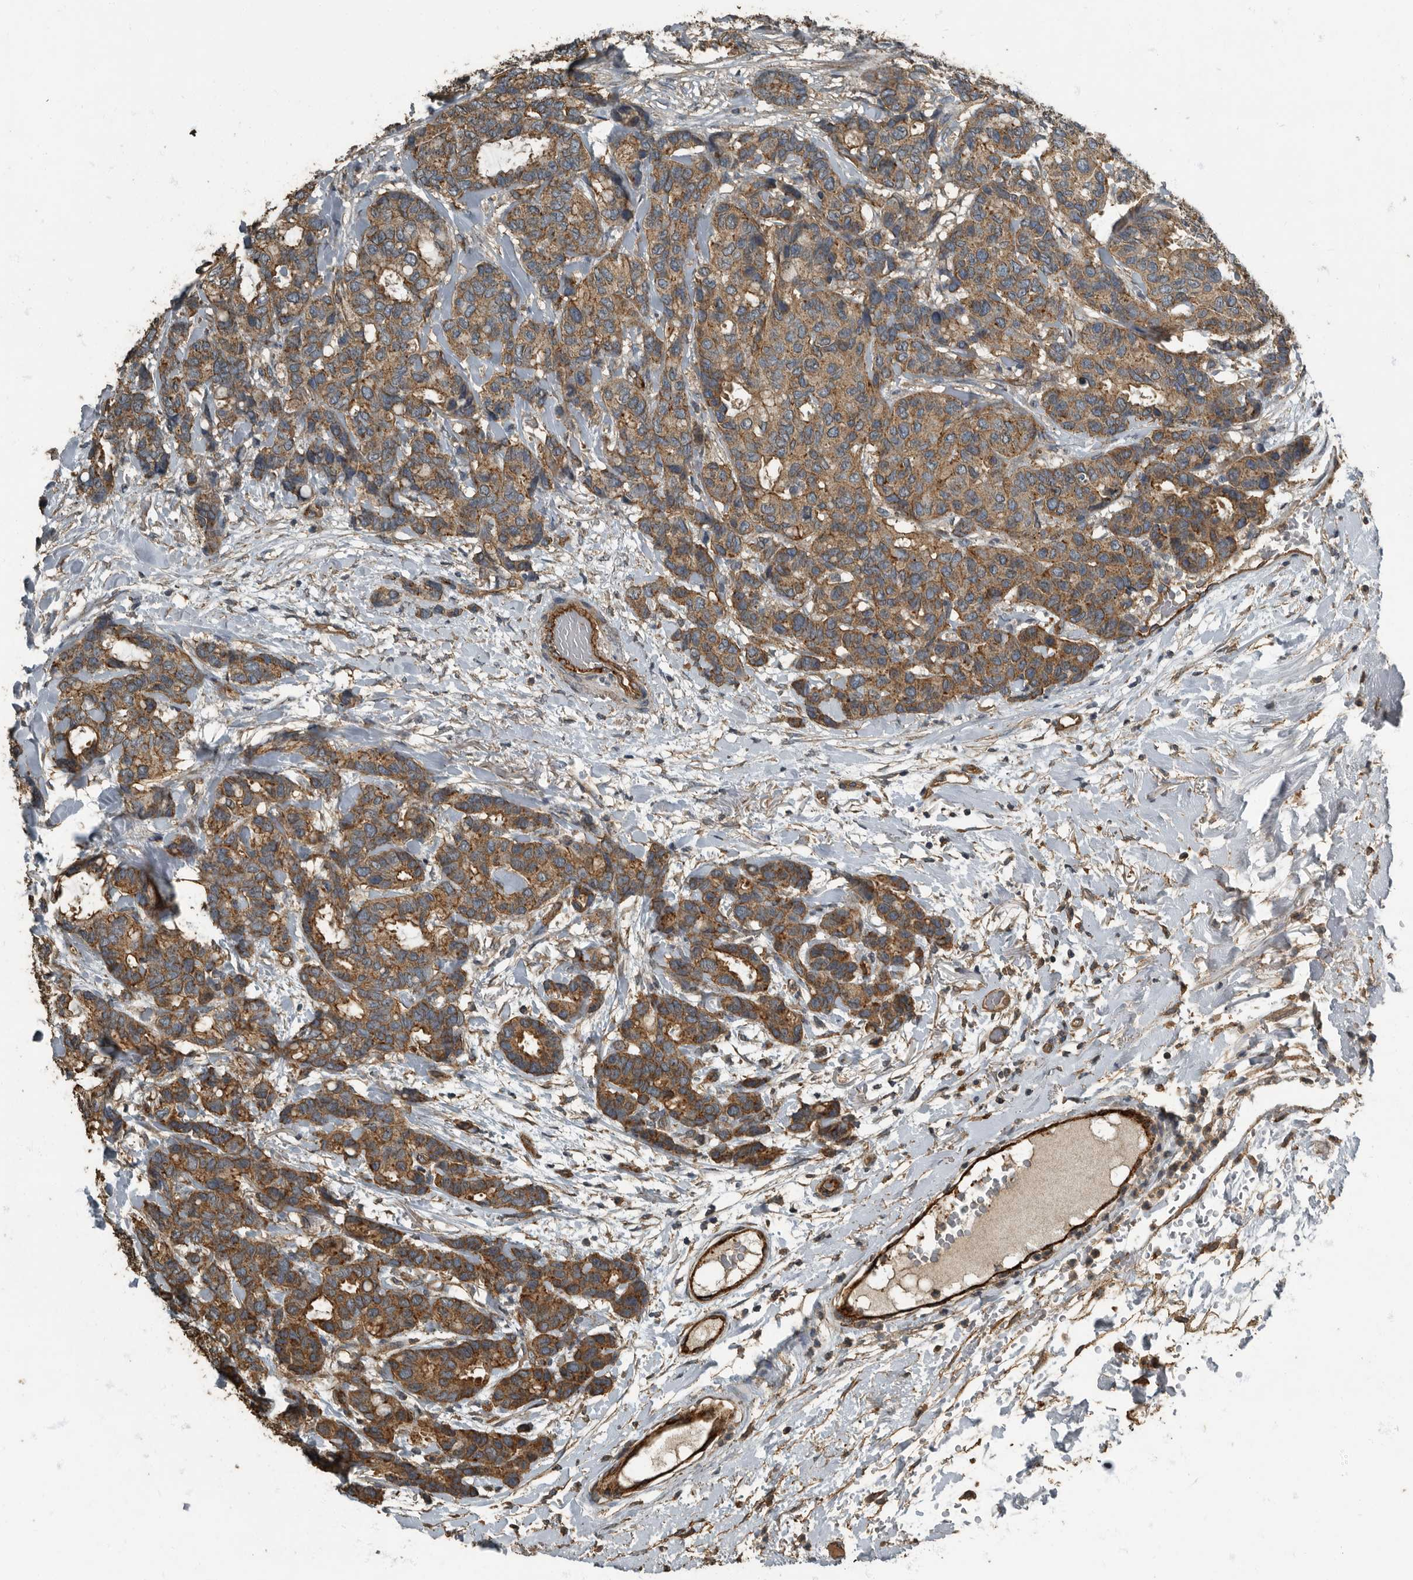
{"staining": {"intensity": "moderate", "quantity": ">75%", "location": "cytoplasmic/membranous"}, "tissue": "breast cancer", "cell_type": "Tumor cells", "image_type": "cancer", "snomed": [{"axis": "morphology", "description": "Duct carcinoma"}, {"axis": "topography", "description": "Breast"}], "caption": "Immunohistochemistry (IHC) (DAB (3,3'-diaminobenzidine)) staining of breast invasive ductal carcinoma shows moderate cytoplasmic/membranous protein staining in approximately >75% of tumor cells.", "gene": "IL15RA", "patient": {"sex": "female", "age": 87}}